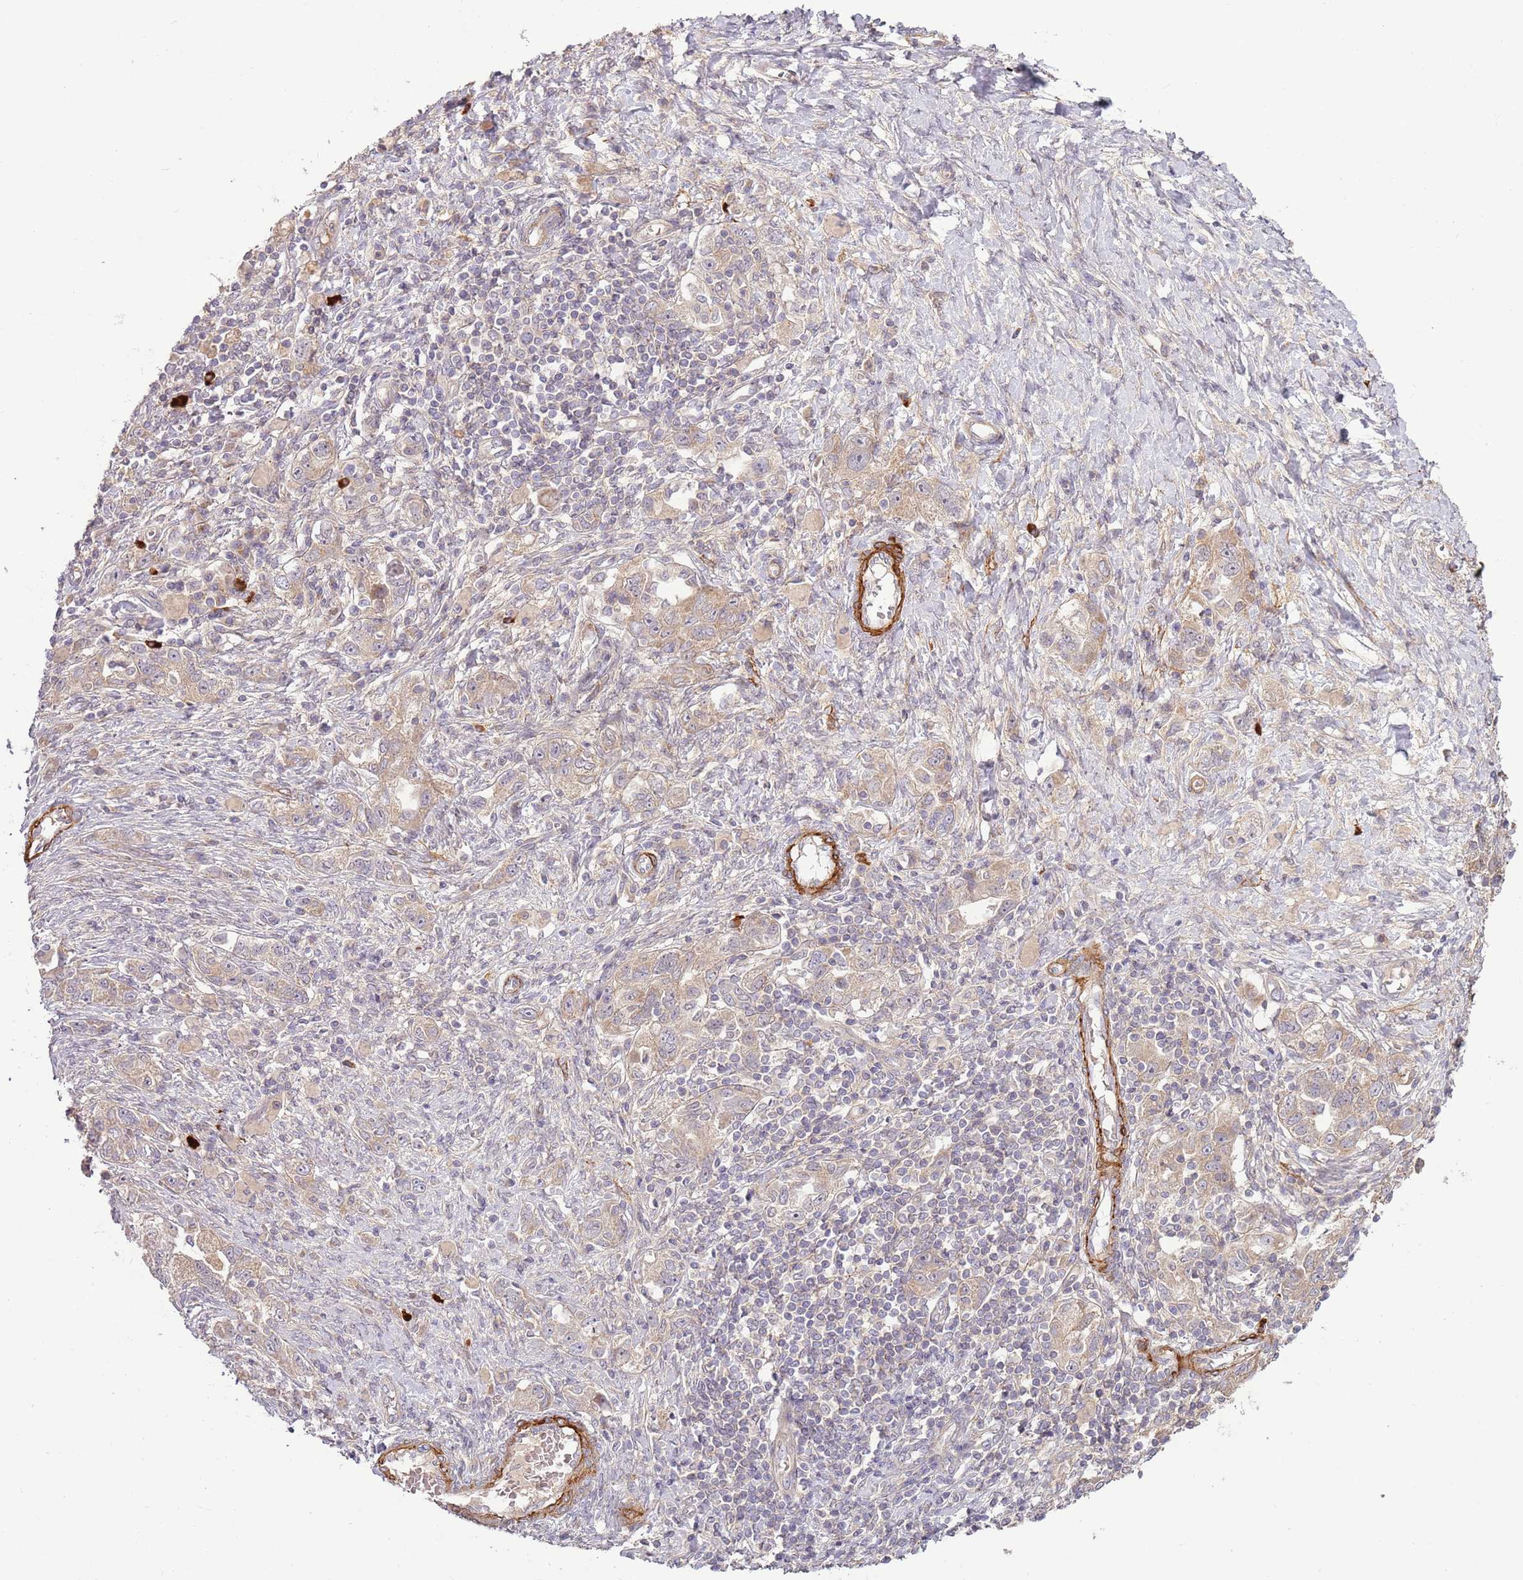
{"staining": {"intensity": "weak", "quantity": "25%-75%", "location": "cytoplasmic/membranous"}, "tissue": "ovarian cancer", "cell_type": "Tumor cells", "image_type": "cancer", "snomed": [{"axis": "morphology", "description": "Carcinoma, NOS"}, {"axis": "morphology", "description": "Cystadenocarcinoma, serous, NOS"}, {"axis": "topography", "description": "Ovary"}], "caption": "Immunohistochemistry (IHC) of human ovarian cancer demonstrates low levels of weak cytoplasmic/membranous expression in approximately 25%-75% of tumor cells. (IHC, brightfield microscopy, high magnification).", "gene": "RNF128", "patient": {"sex": "female", "age": 69}}